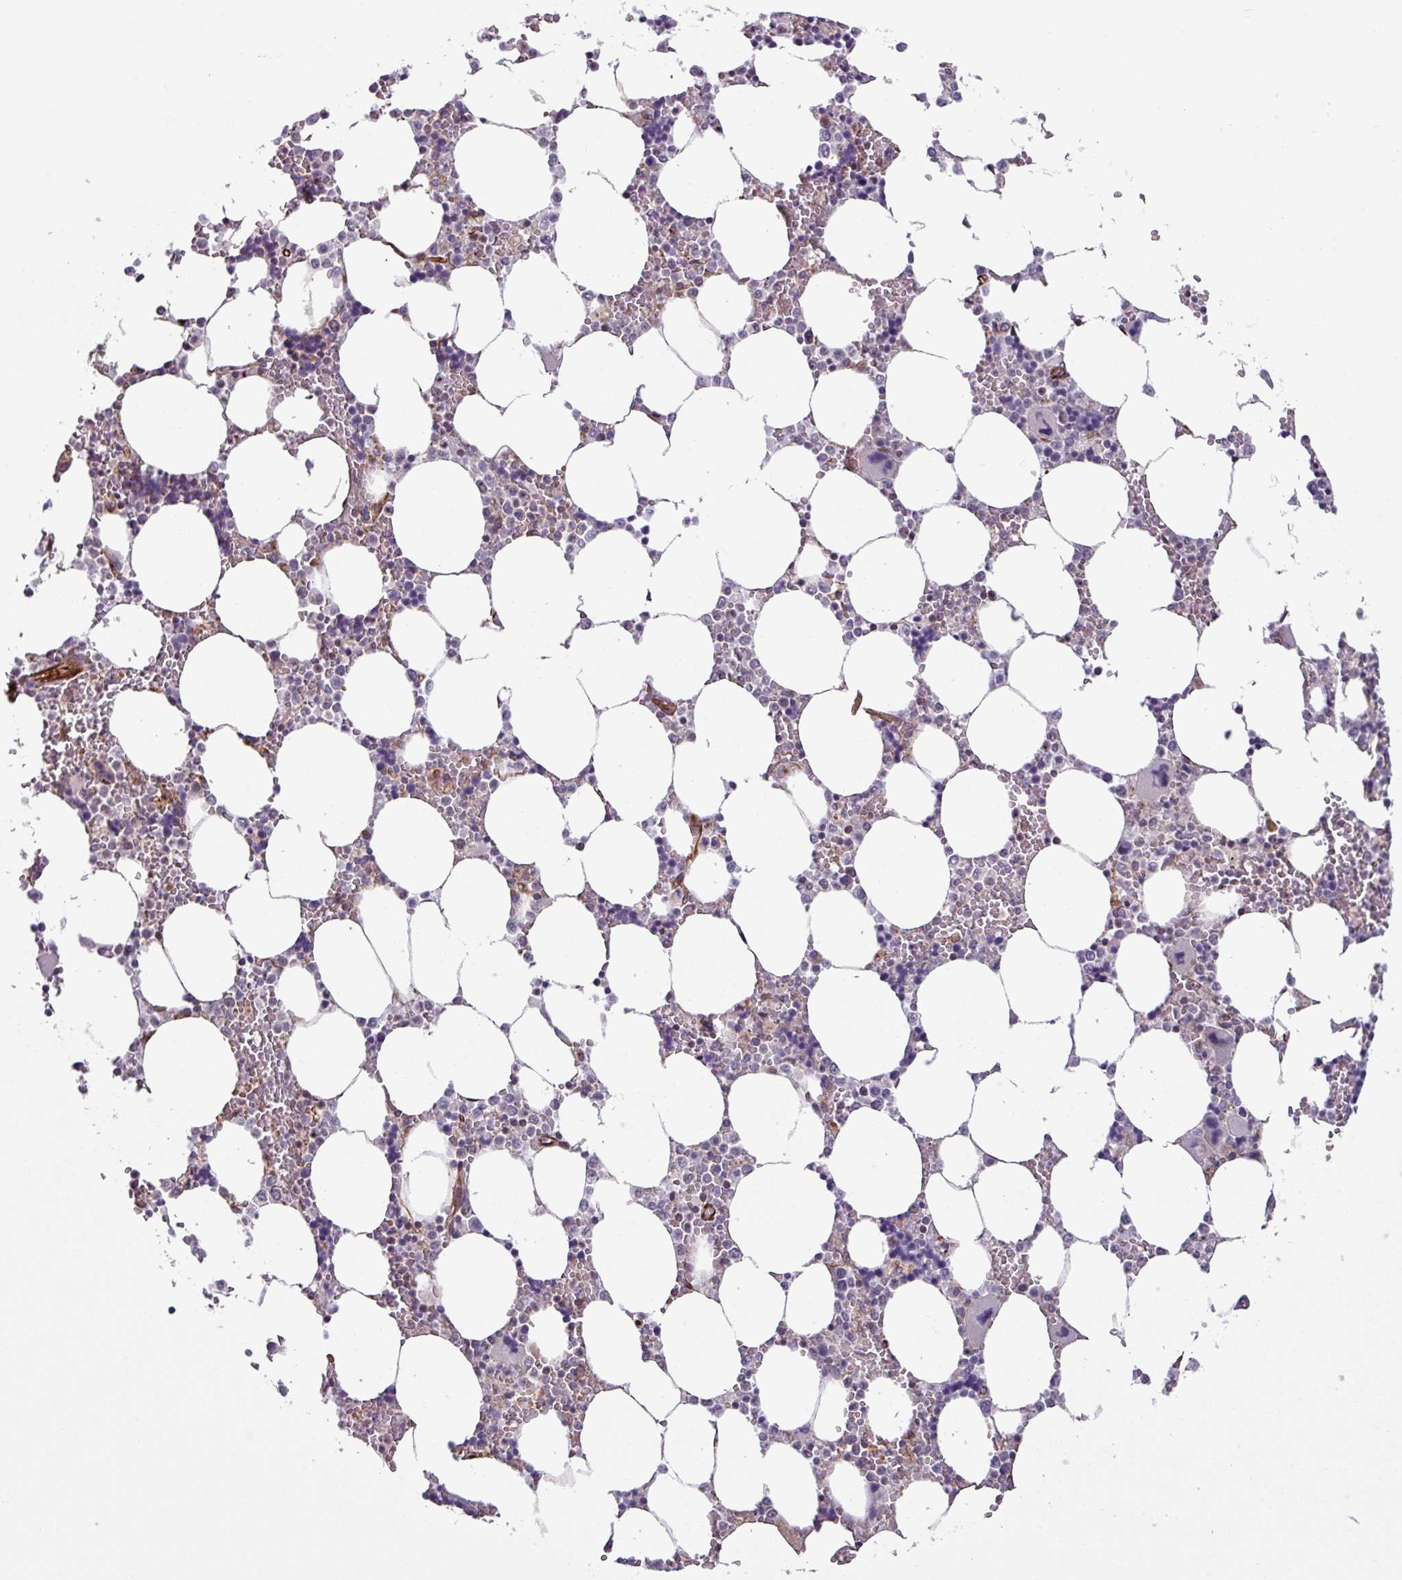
{"staining": {"intensity": "negative", "quantity": "none", "location": "none"}, "tissue": "bone marrow", "cell_type": "Hematopoietic cells", "image_type": "normal", "snomed": [{"axis": "morphology", "description": "Normal tissue, NOS"}, {"axis": "topography", "description": "Bone marrow"}], "caption": "A high-resolution image shows immunohistochemistry staining of normal bone marrow, which displays no significant expression in hematopoietic cells.", "gene": "CHD3", "patient": {"sex": "male", "age": 64}}